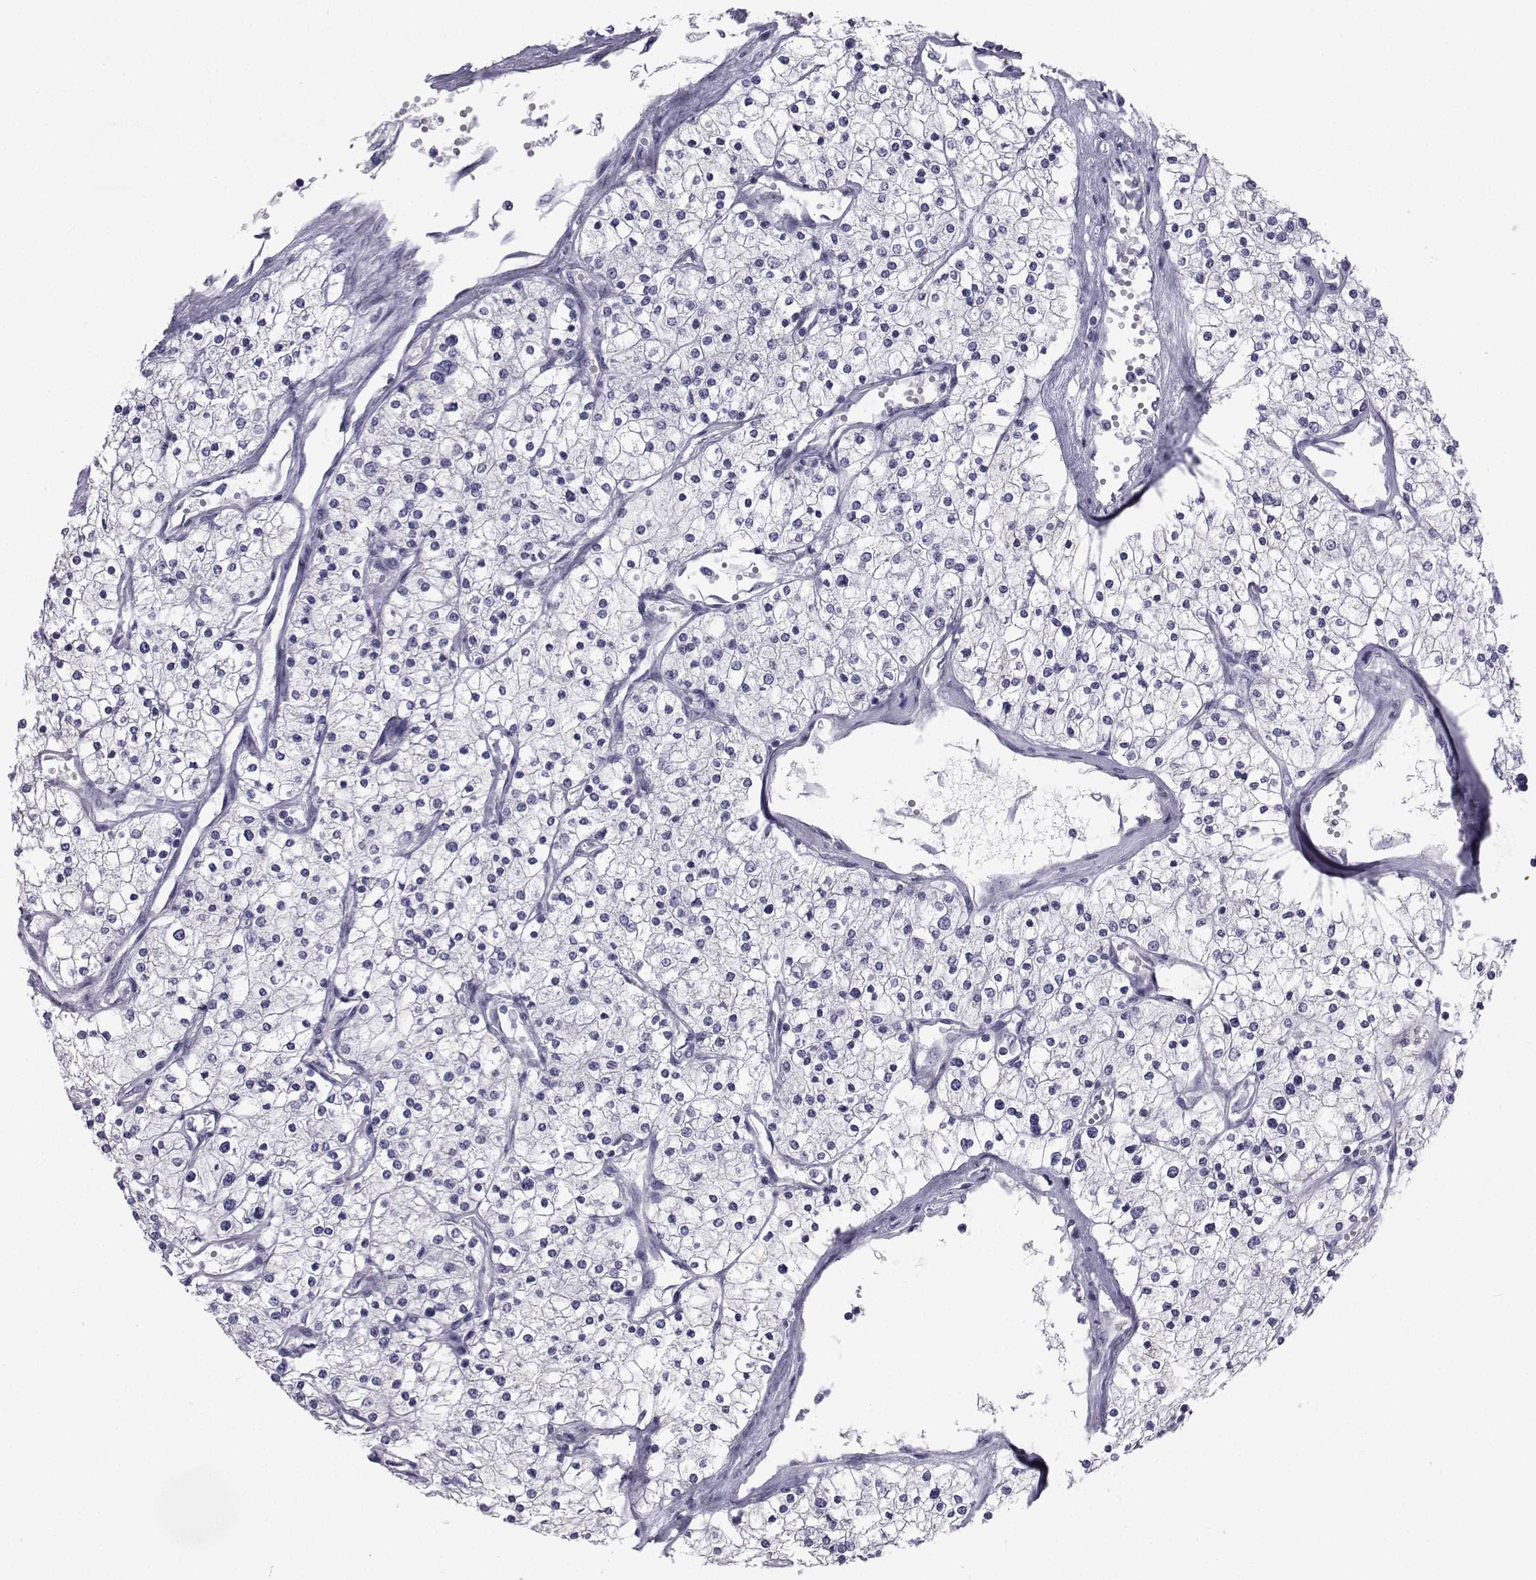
{"staining": {"intensity": "negative", "quantity": "none", "location": "none"}, "tissue": "renal cancer", "cell_type": "Tumor cells", "image_type": "cancer", "snomed": [{"axis": "morphology", "description": "Adenocarcinoma, NOS"}, {"axis": "topography", "description": "Kidney"}], "caption": "Immunohistochemistry (IHC) micrograph of neoplastic tissue: renal adenocarcinoma stained with DAB shows no significant protein staining in tumor cells.", "gene": "FDXR", "patient": {"sex": "male", "age": 80}}